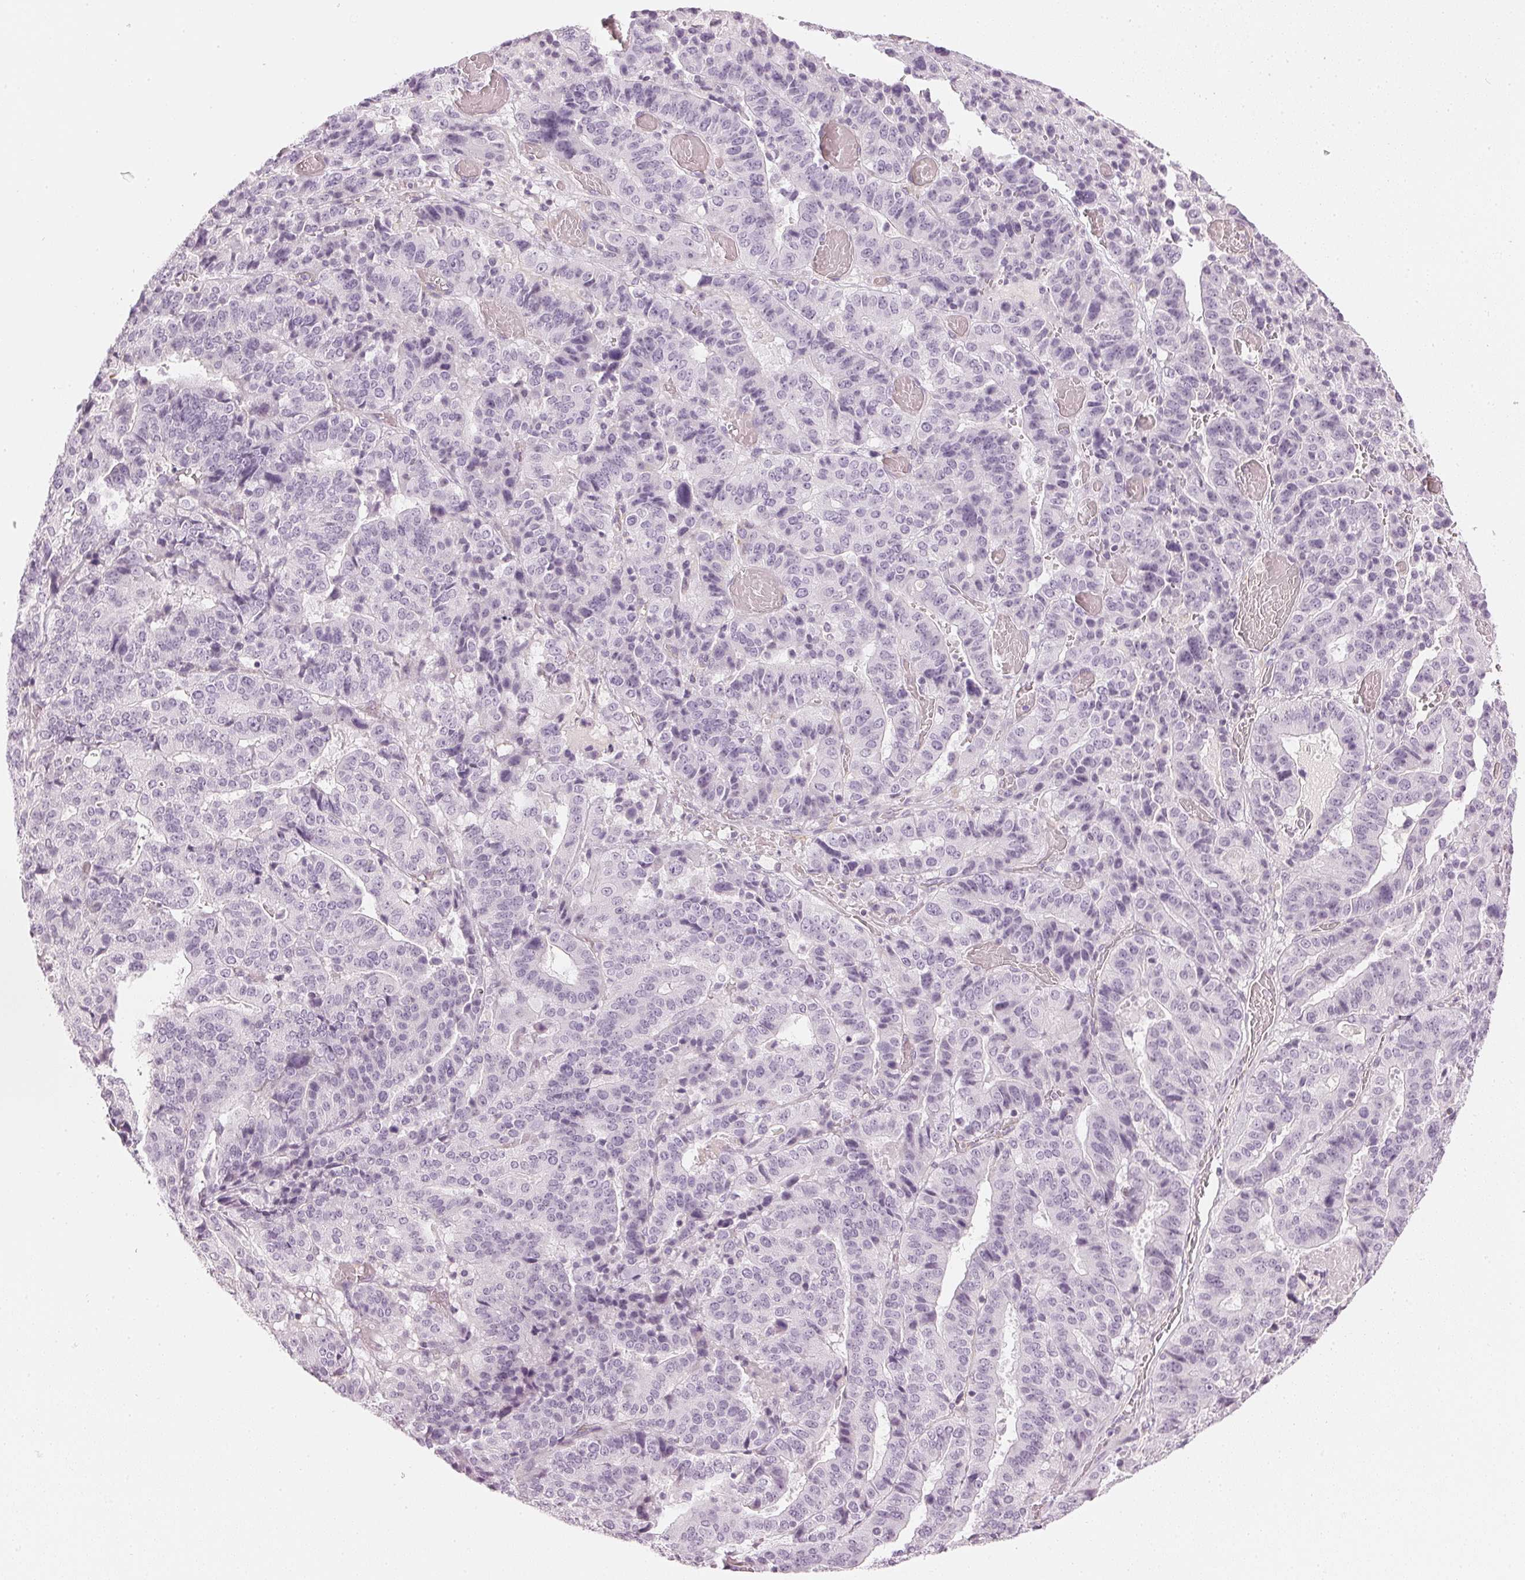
{"staining": {"intensity": "negative", "quantity": "none", "location": "none"}, "tissue": "stomach cancer", "cell_type": "Tumor cells", "image_type": "cancer", "snomed": [{"axis": "morphology", "description": "Adenocarcinoma, NOS"}, {"axis": "topography", "description": "Stomach"}], "caption": "Tumor cells show no significant positivity in stomach cancer.", "gene": "APLP1", "patient": {"sex": "male", "age": 48}}